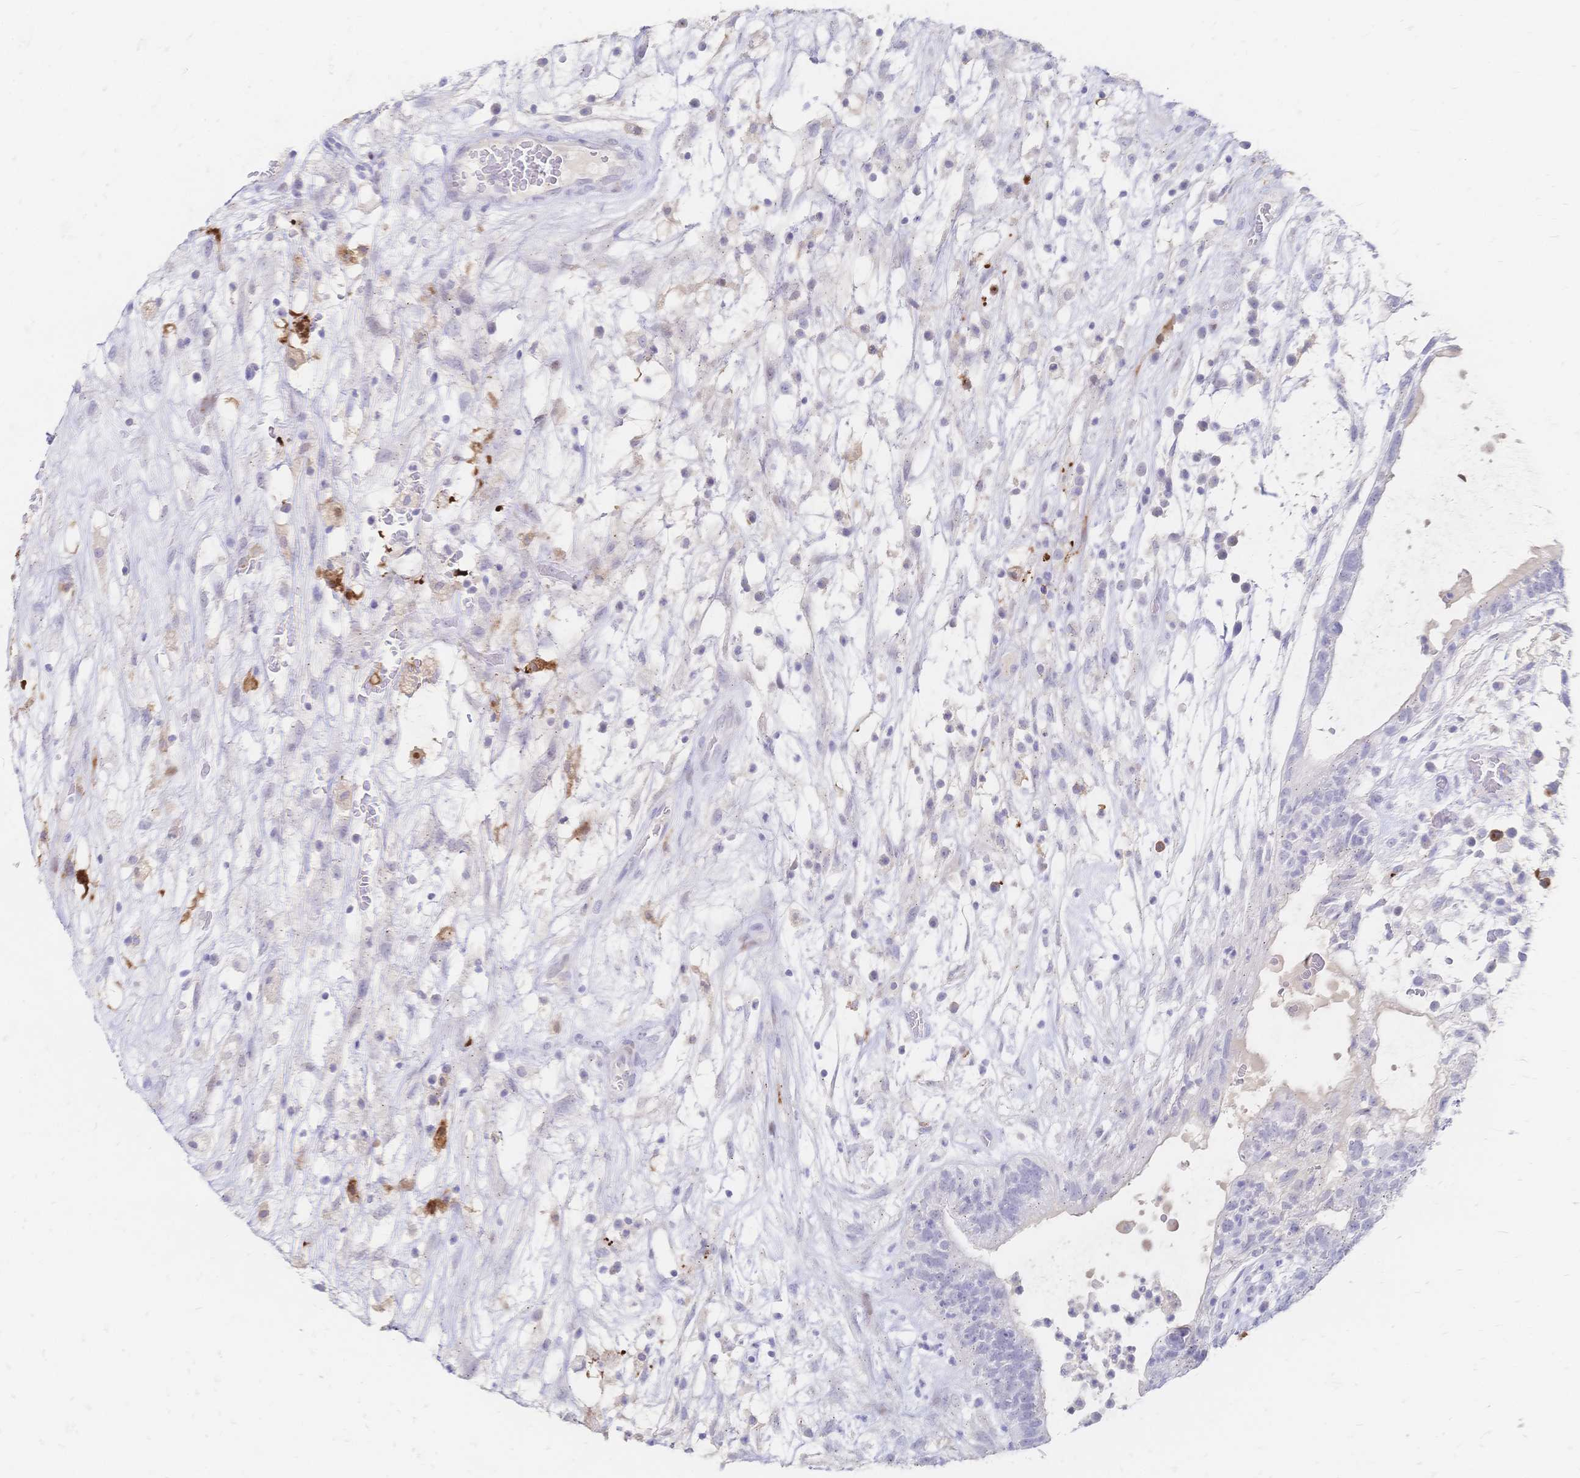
{"staining": {"intensity": "negative", "quantity": "none", "location": "none"}, "tissue": "testis cancer", "cell_type": "Tumor cells", "image_type": "cancer", "snomed": [{"axis": "morphology", "description": "Normal tissue, NOS"}, {"axis": "morphology", "description": "Carcinoma, Embryonal, NOS"}, {"axis": "topography", "description": "Testis"}], "caption": "Tumor cells are negative for brown protein staining in embryonal carcinoma (testis).", "gene": "PSORS1C2", "patient": {"sex": "male", "age": 32}}